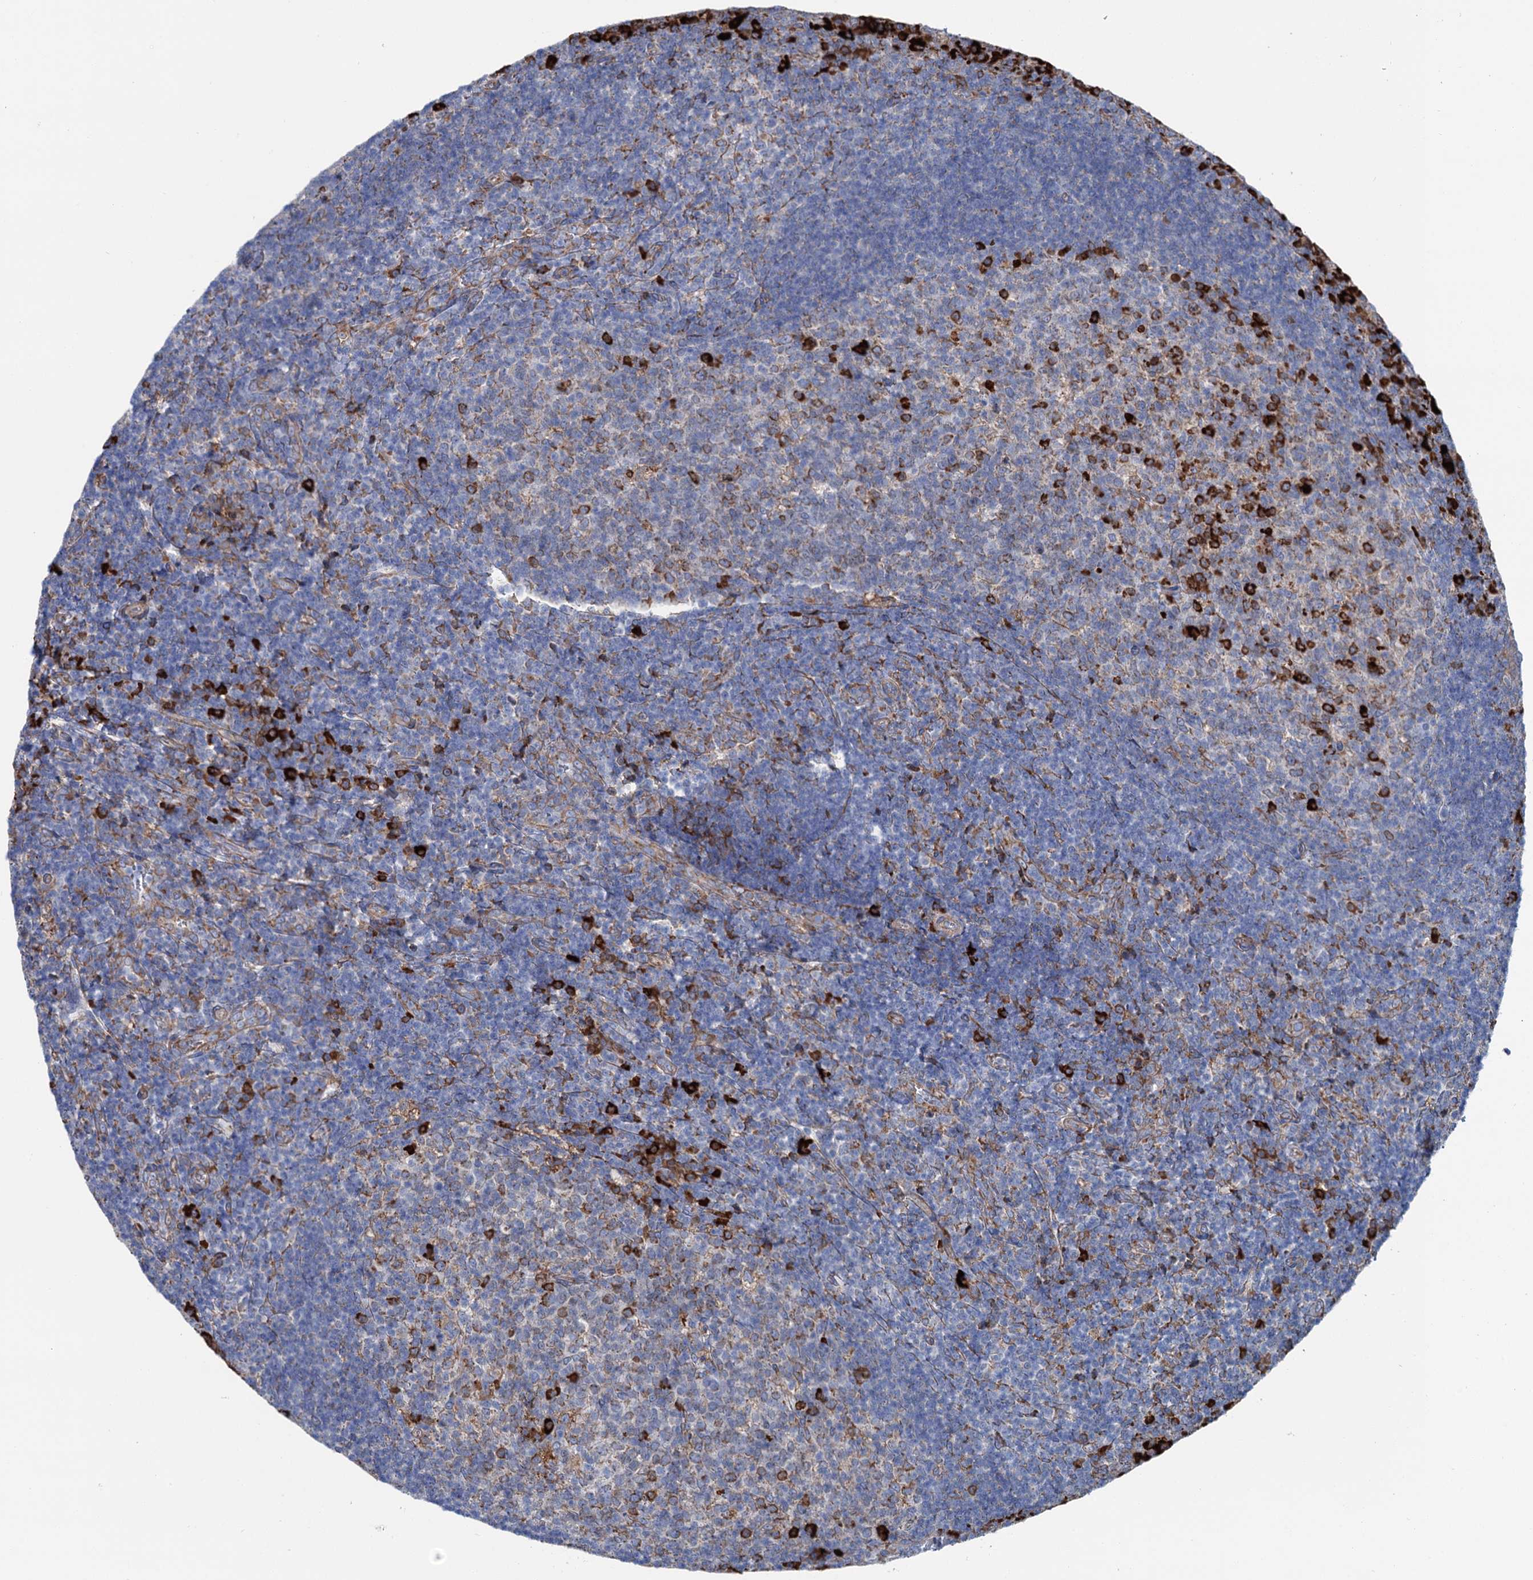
{"staining": {"intensity": "strong", "quantity": "<25%", "location": "cytoplasmic/membranous"}, "tissue": "tonsil", "cell_type": "Germinal center cells", "image_type": "normal", "snomed": [{"axis": "morphology", "description": "Normal tissue, NOS"}, {"axis": "topography", "description": "Tonsil"}], "caption": "The micrograph exhibits staining of unremarkable tonsil, revealing strong cytoplasmic/membranous protein expression (brown color) within germinal center cells.", "gene": "SHE", "patient": {"sex": "female", "age": 10}}